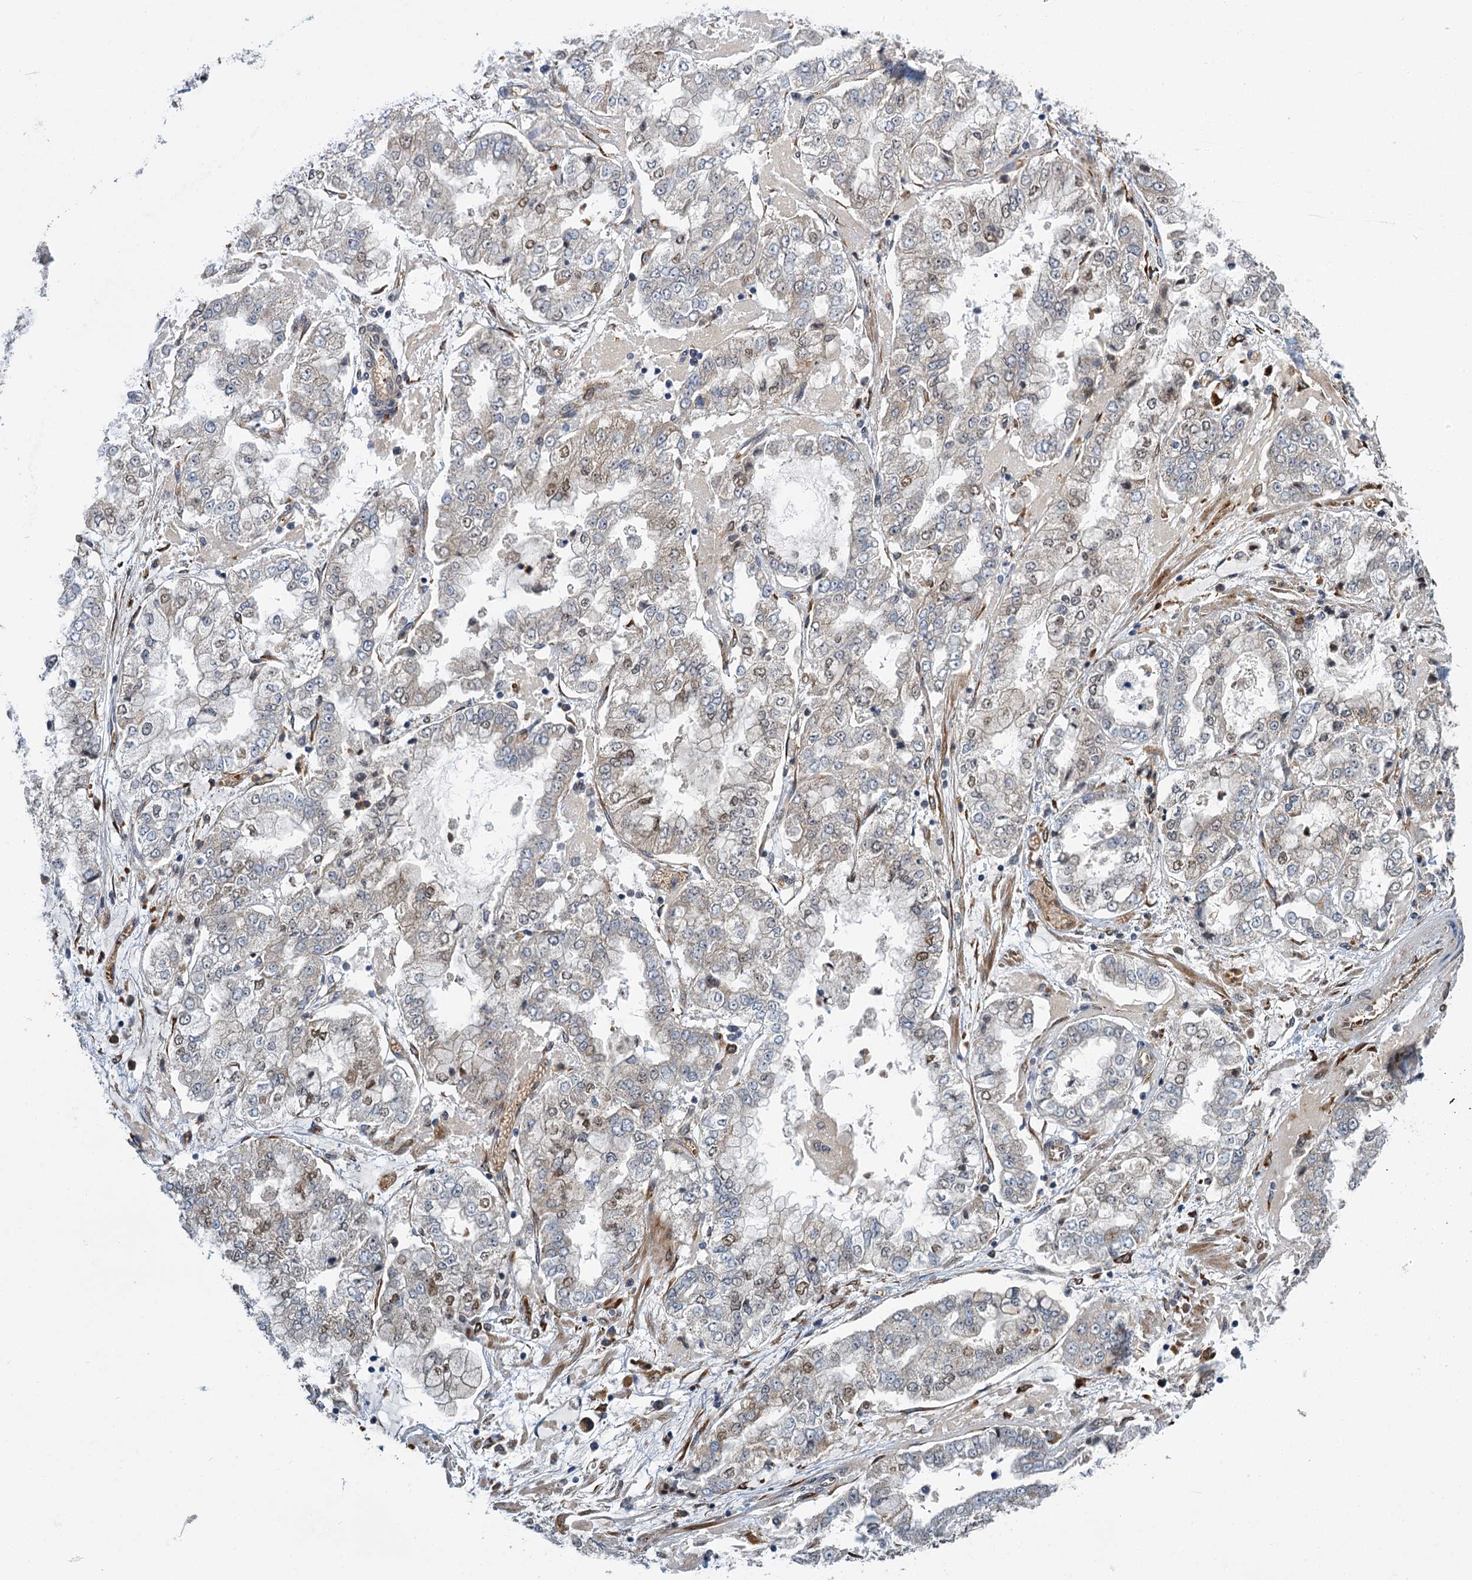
{"staining": {"intensity": "weak", "quantity": "<25%", "location": "nuclear"}, "tissue": "stomach cancer", "cell_type": "Tumor cells", "image_type": "cancer", "snomed": [{"axis": "morphology", "description": "Adenocarcinoma, NOS"}, {"axis": "topography", "description": "Stomach"}], "caption": "High magnification brightfield microscopy of stomach cancer (adenocarcinoma) stained with DAB (brown) and counterstained with hematoxylin (blue): tumor cells show no significant positivity.", "gene": "APBA2", "patient": {"sex": "male", "age": 76}}